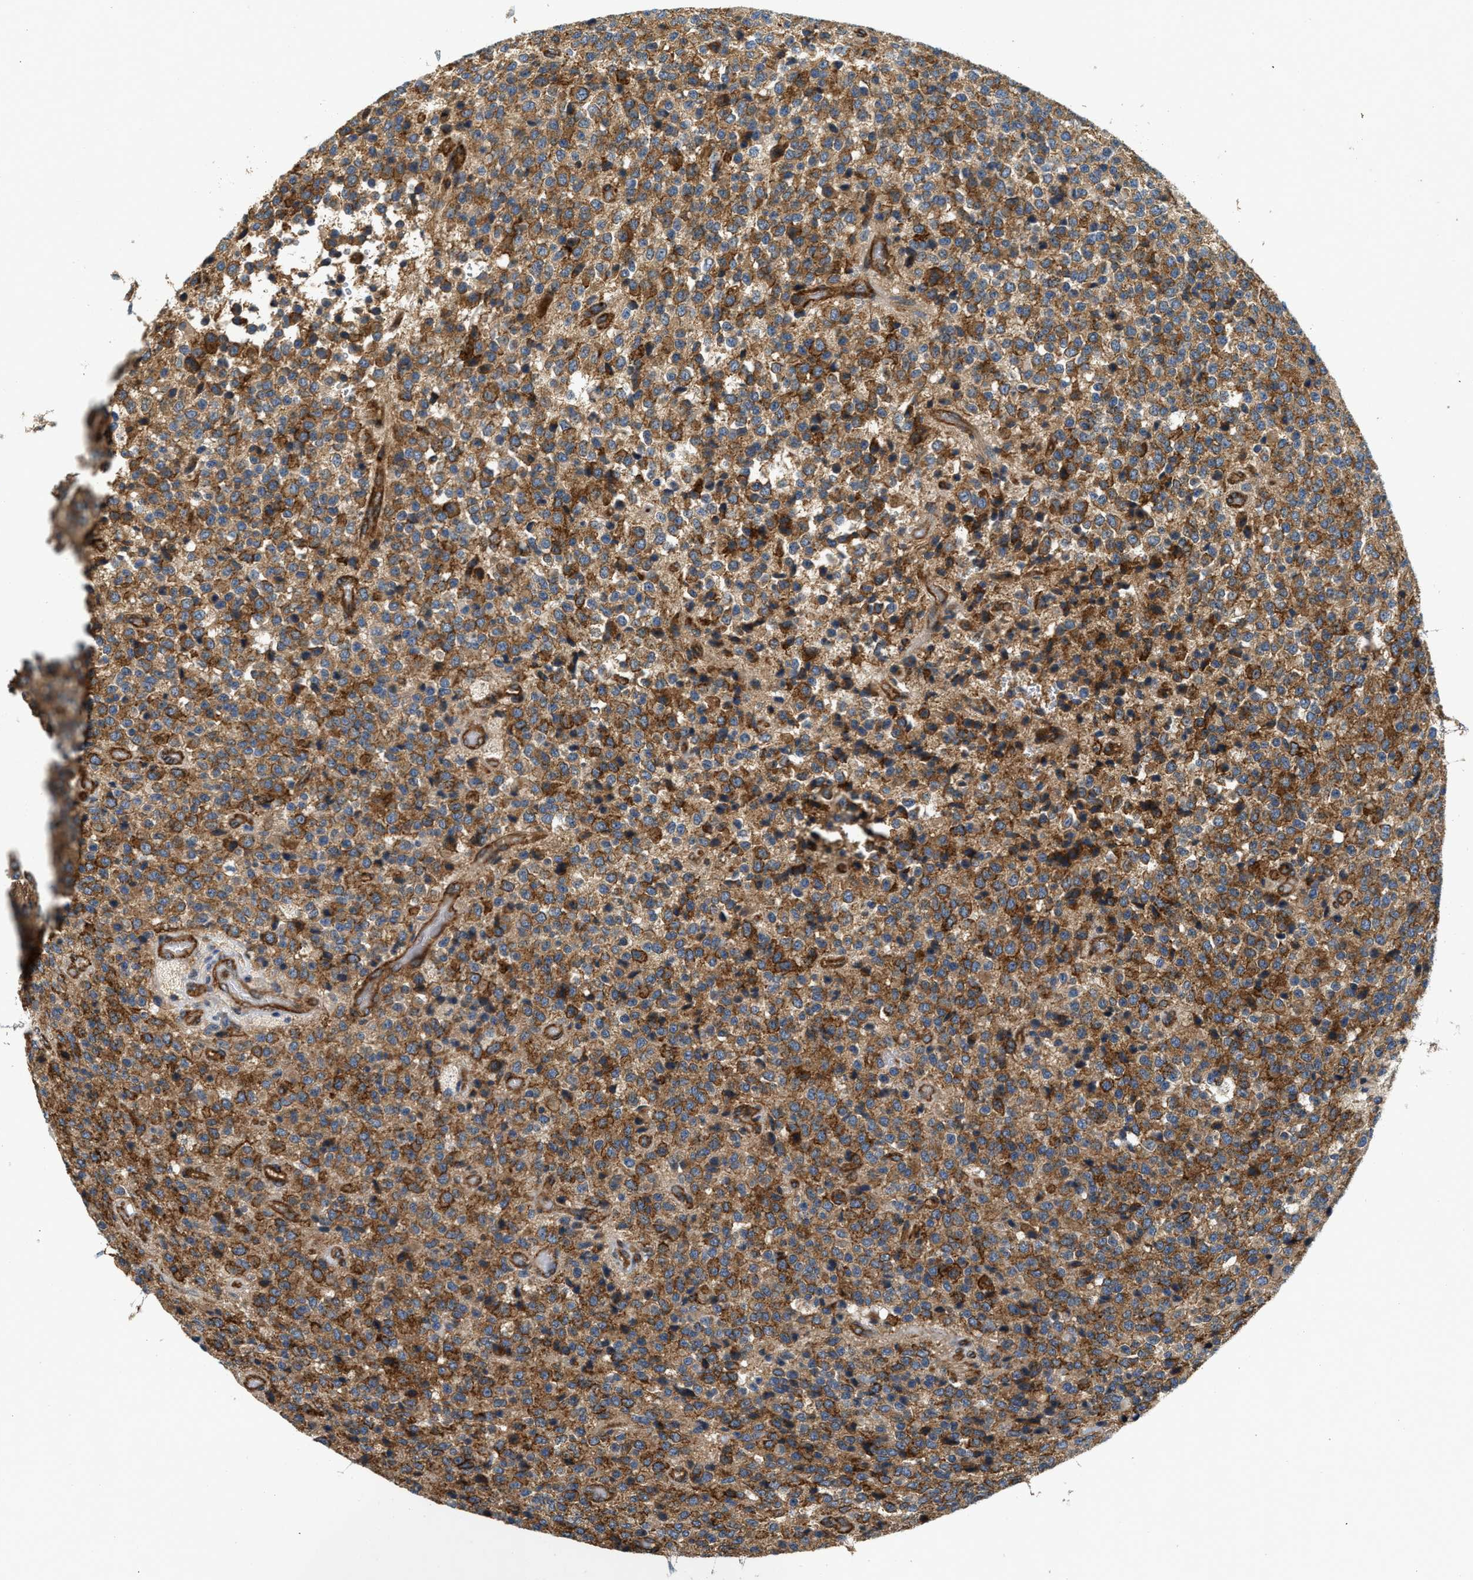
{"staining": {"intensity": "strong", "quantity": "25%-75%", "location": "cytoplasmic/membranous"}, "tissue": "glioma", "cell_type": "Tumor cells", "image_type": "cancer", "snomed": [{"axis": "morphology", "description": "Glioma, malignant, High grade"}, {"axis": "topography", "description": "pancreas cauda"}], "caption": "This is an image of immunohistochemistry staining of high-grade glioma (malignant), which shows strong expression in the cytoplasmic/membranous of tumor cells.", "gene": "HIP1", "patient": {"sex": "male", "age": 60}}